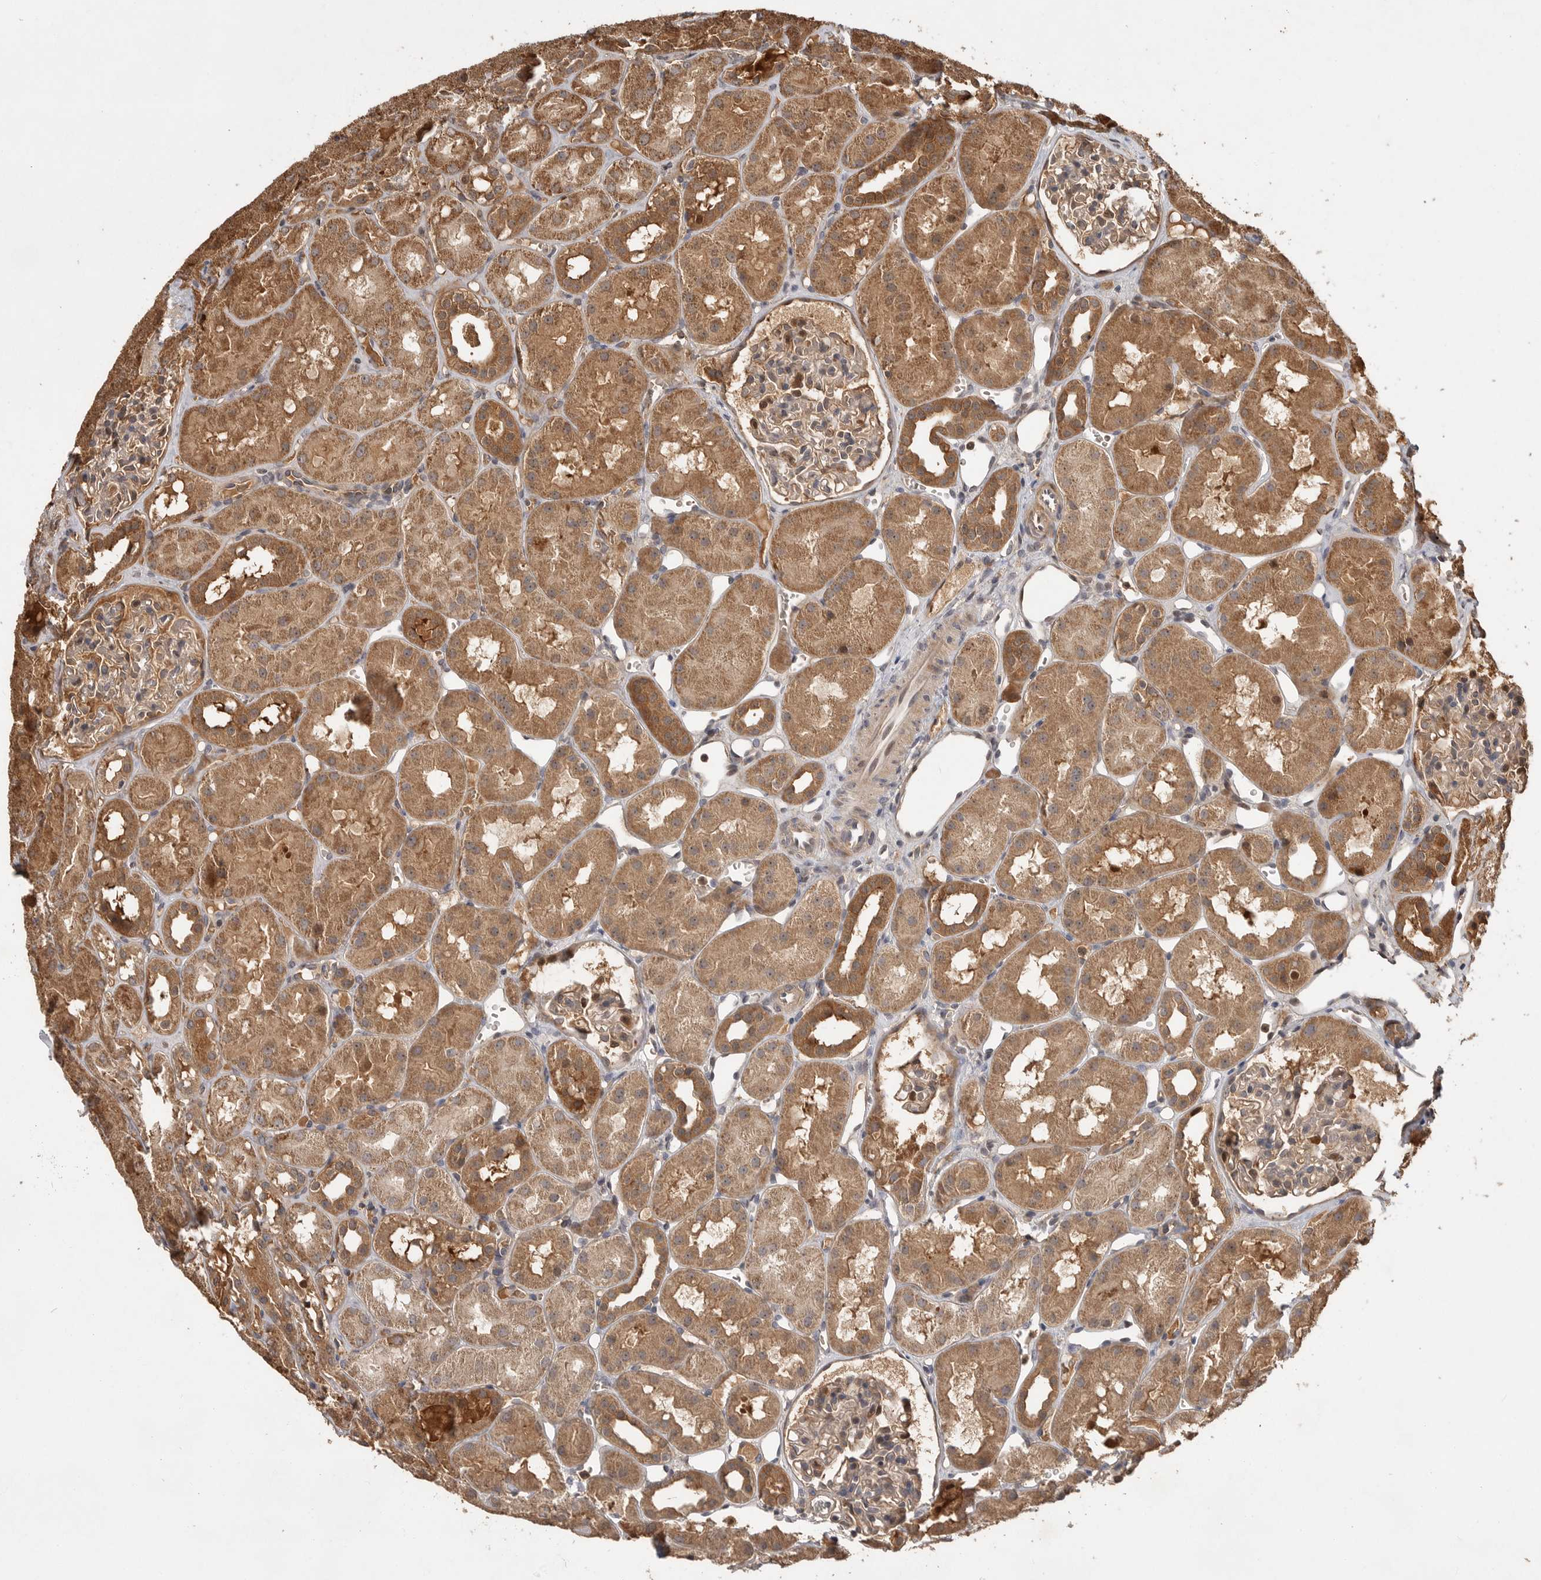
{"staining": {"intensity": "weak", "quantity": ">75%", "location": "cytoplasmic/membranous"}, "tissue": "kidney", "cell_type": "Cells in glomeruli", "image_type": "normal", "snomed": [{"axis": "morphology", "description": "Normal tissue, NOS"}, {"axis": "topography", "description": "Kidney"}], "caption": "Normal kidney displays weak cytoplasmic/membranous positivity in about >75% of cells in glomeruli.", "gene": "VN1R4", "patient": {"sex": "male", "age": 16}}